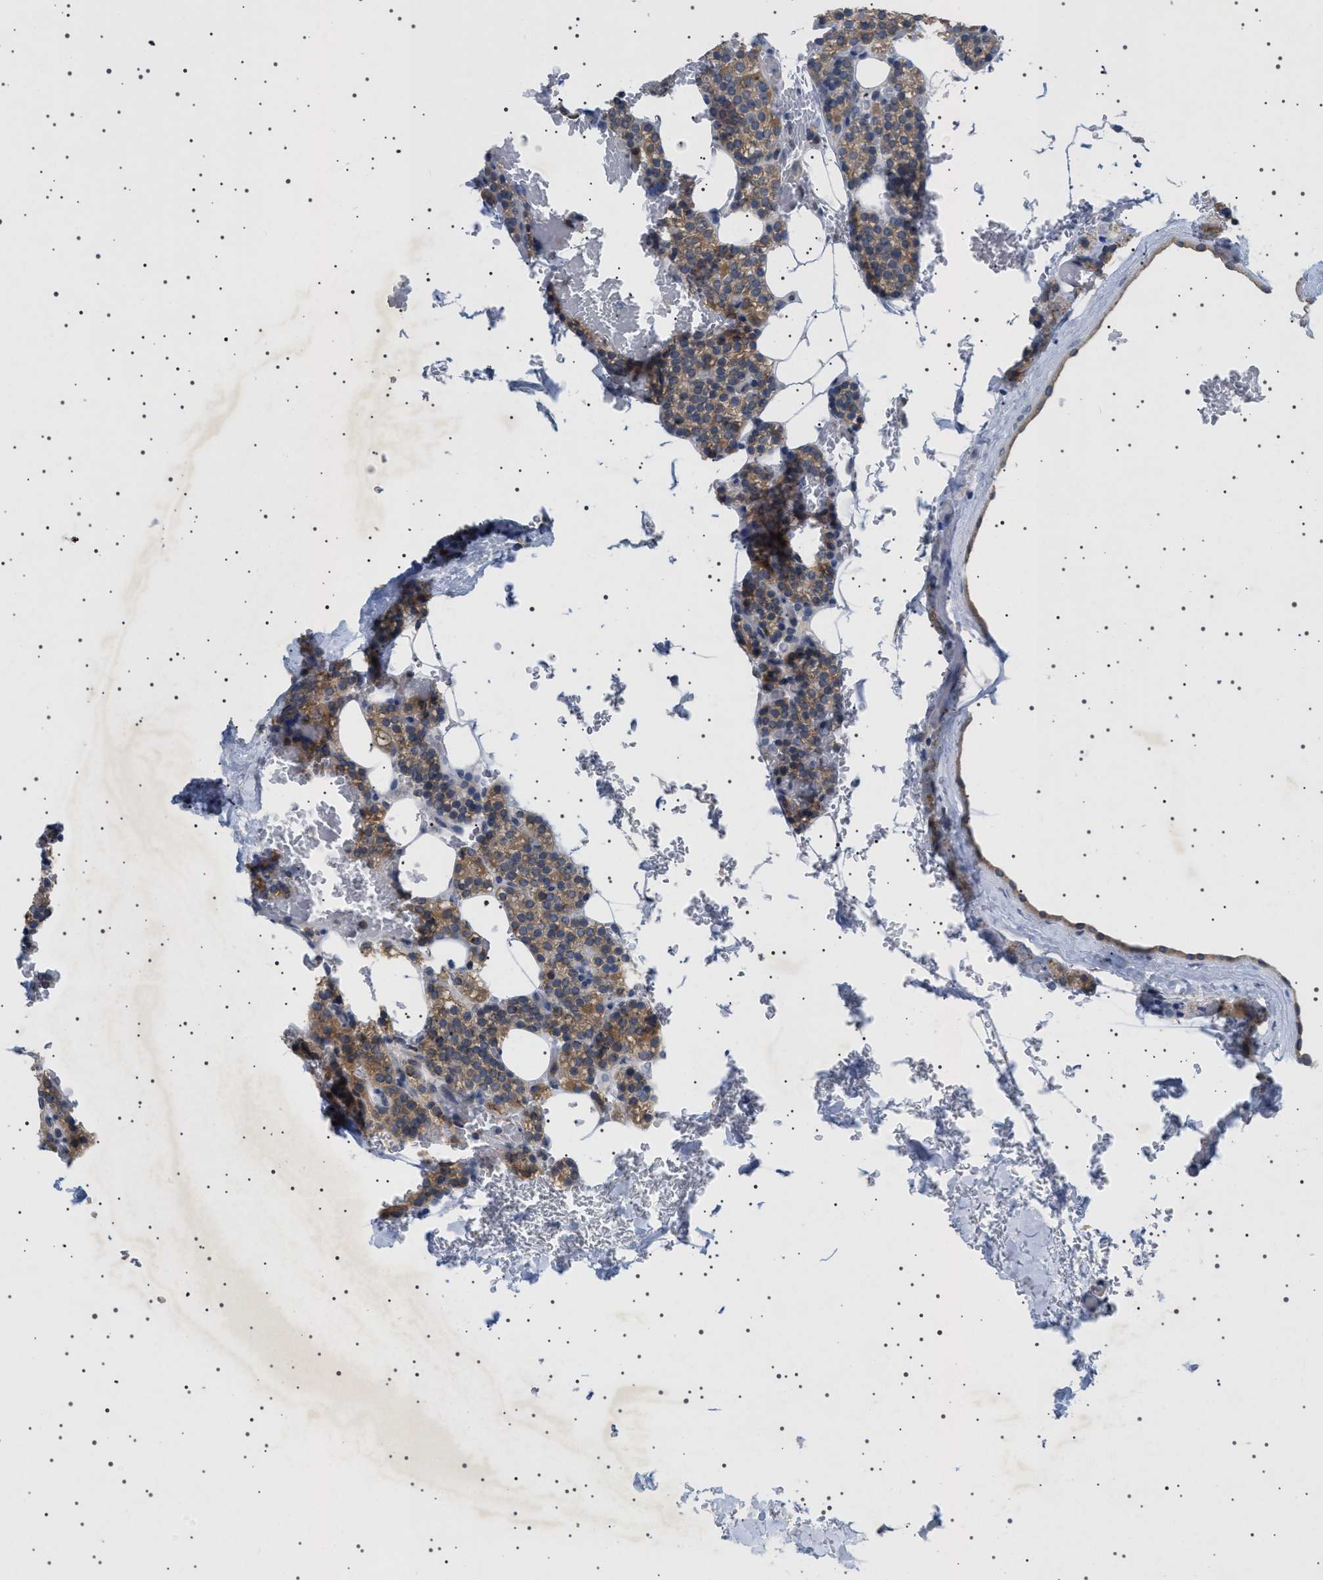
{"staining": {"intensity": "weak", "quantity": ">75%", "location": "cytoplasmic/membranous"}, "tissue": "parathyroid gland", "cell_type": "Glandular cells", "image_type": "normal", "snomed": [{"axis": "morphology", "description": "Normal tissue, NOS"}, {"axis": "morphology", "description": "Inflammation chronic"}, {"axis": "morphology", "description": "Goiter, colloid"}, {"axis": "topography", "description": "Thyroid gland"}, {"axis": "topography", "description": "Parathyroid gland"}], "caption": "This photomicrograph exhibits IHC staining of normal human parathyroid gland, with low weak cytoplasmic/membranous staining in about >75% of glandular cells.", "gene": "NUP93", "patient": {"sex": "male", "age": 65}}